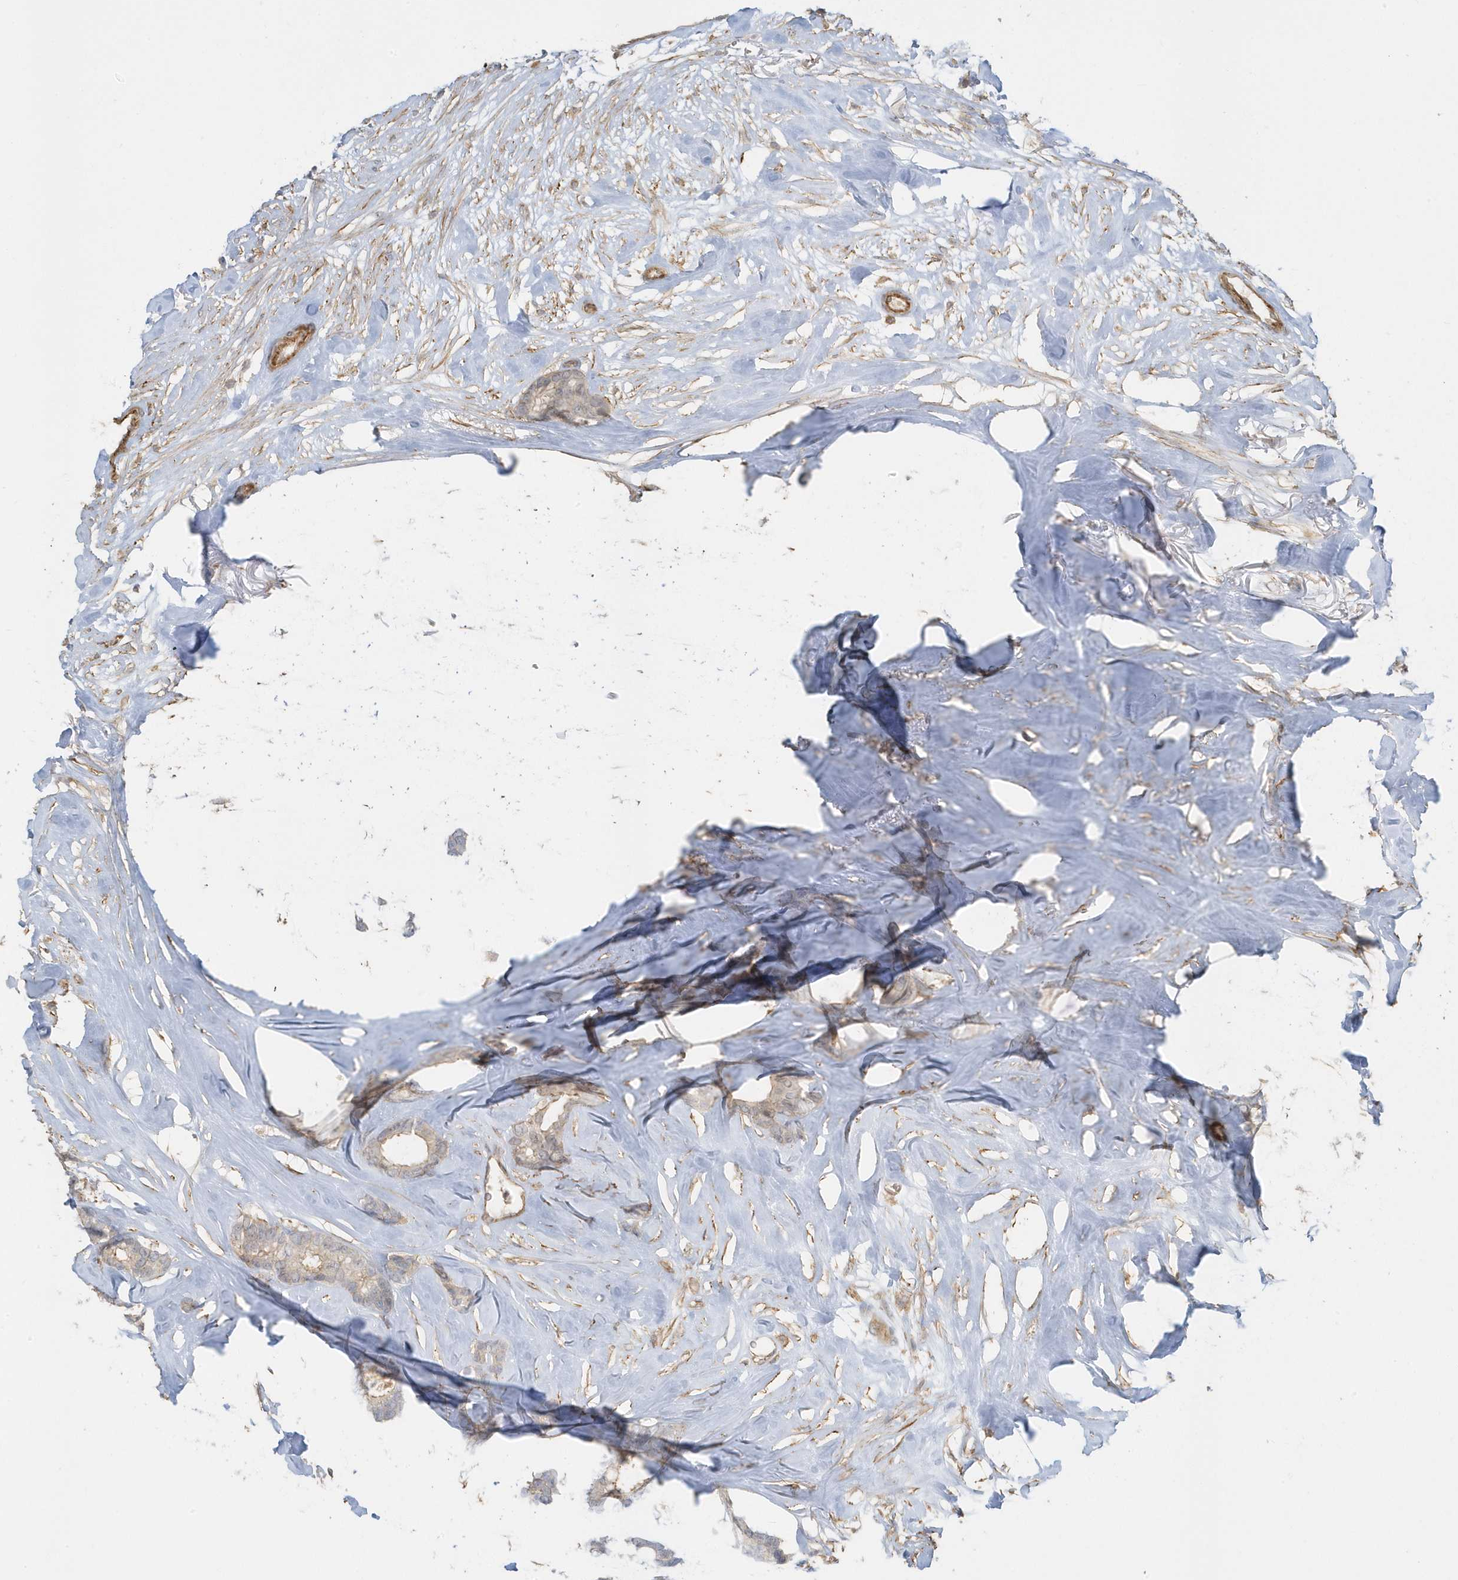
{"staining": {"intensity": "weak", "quantity": "<25%", "location": "cytoplasmic/membranous"}, "tissue": "breast cancer", "cell_type": "Tumor cells", "image_type": "cancer", "snomed": [{"axis": "morphology", "description": "Duct carcinoma"}, {"axis": "topography", "description": "Breast"}], "caption": "Immunohistochemical staining of breast cancer (intraductal carcinoma) demonstrates no significant staining in tumor cells. Nuclei are stained in blue.", "gene": "ZBTB8A", "patient": {"sex": "female", "age": 87}}